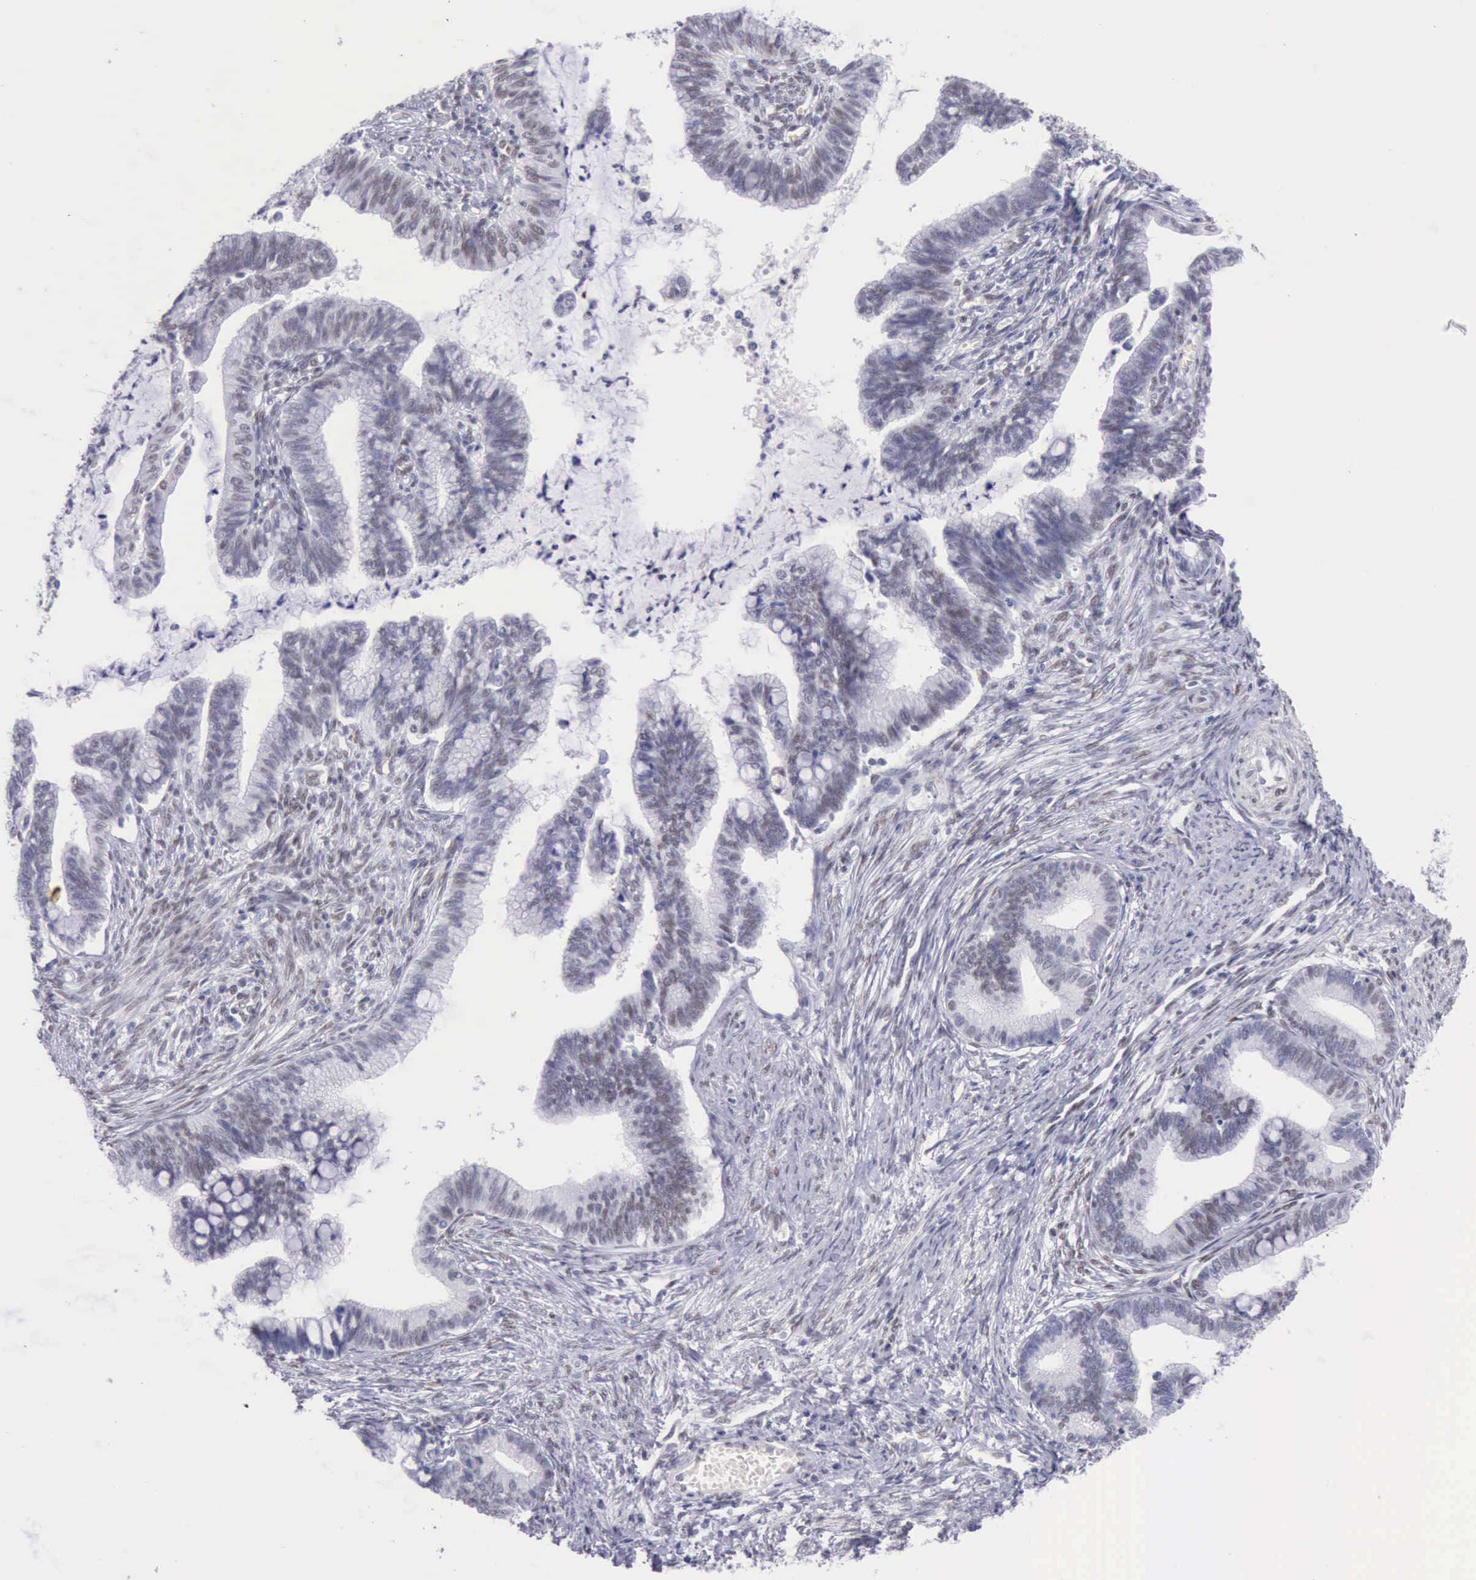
{"staining": {"intensity": "negative", "quantity": "none", "location": "none"}, "tissue": "cervical cancer", "cell_type": "Tumor cells", "image_type": "cancer", "snomed": [{"axis": "morphology", "description": "Adenocarcinoma, NOS"}, {"axis": "topography", "description": "Cervix"}], "caption": "Protein analysis of cervical cancer displays no significant positivity in tumor cells. (Brightfield microscopy of DAB (3,3'-diaminobenzidine) IHC at high magnification).", "gene": "EP300", "patient": {"sex": "female", "age": 36}}